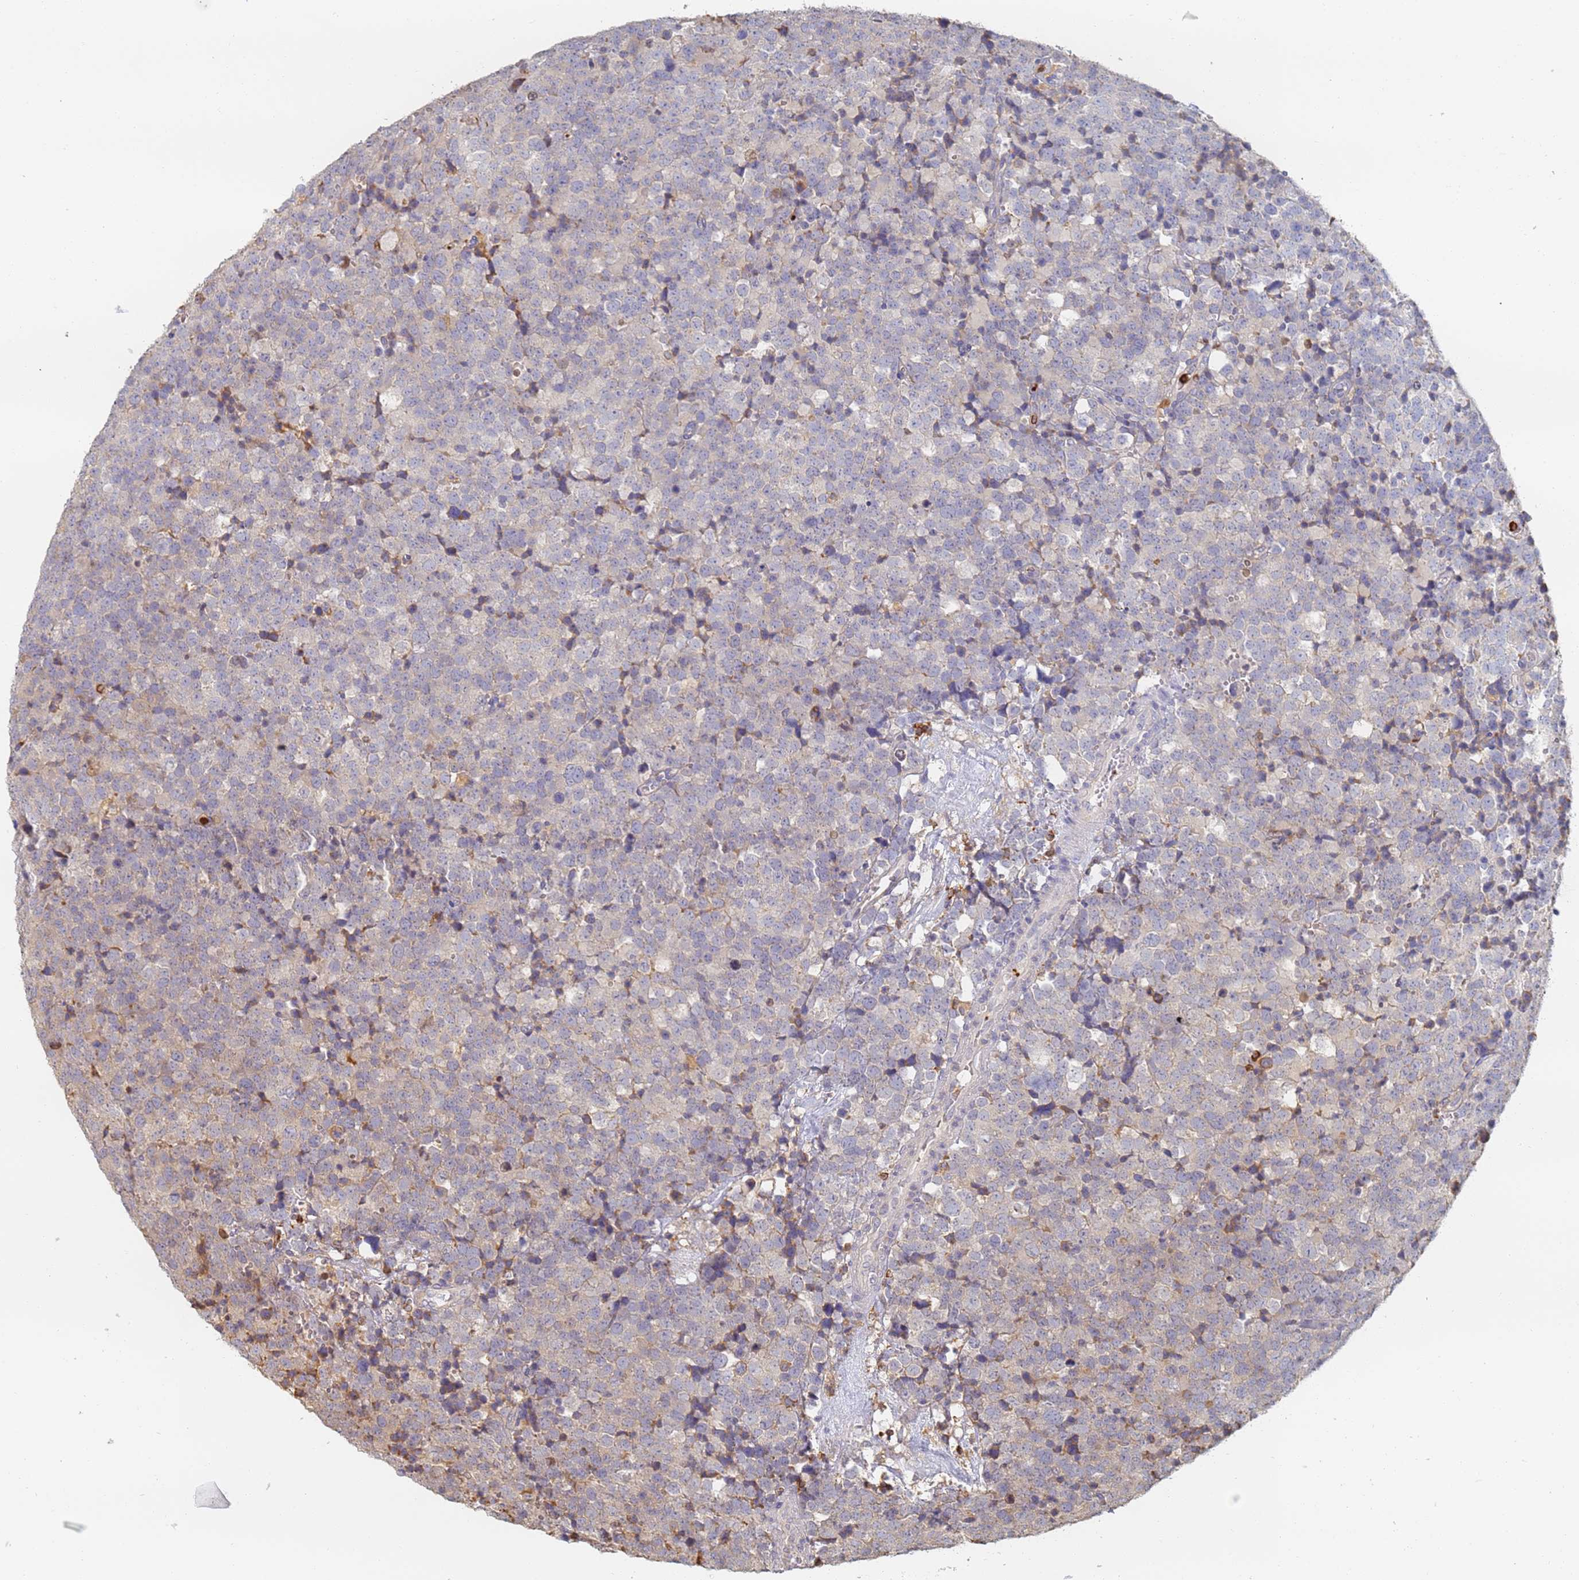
{"staining": {"intensity": "negative", "quantity": "none", "location": "none"}, "tissue": "testis cancer", "cell_type": "Tumor cells", "image_type": "cancer", "snomed": [{"axis": "morphology", "description": "Seminoma, NOS"}, {"axis": "topography", "description": "Testis"}], "caption": "This is an immunohistochemistry (IHC) histopathology image of seminoma (testis). There is no staining in tumor cells.", "gene": "BIN2", "patient": {"sex": "male", "age": 71}}